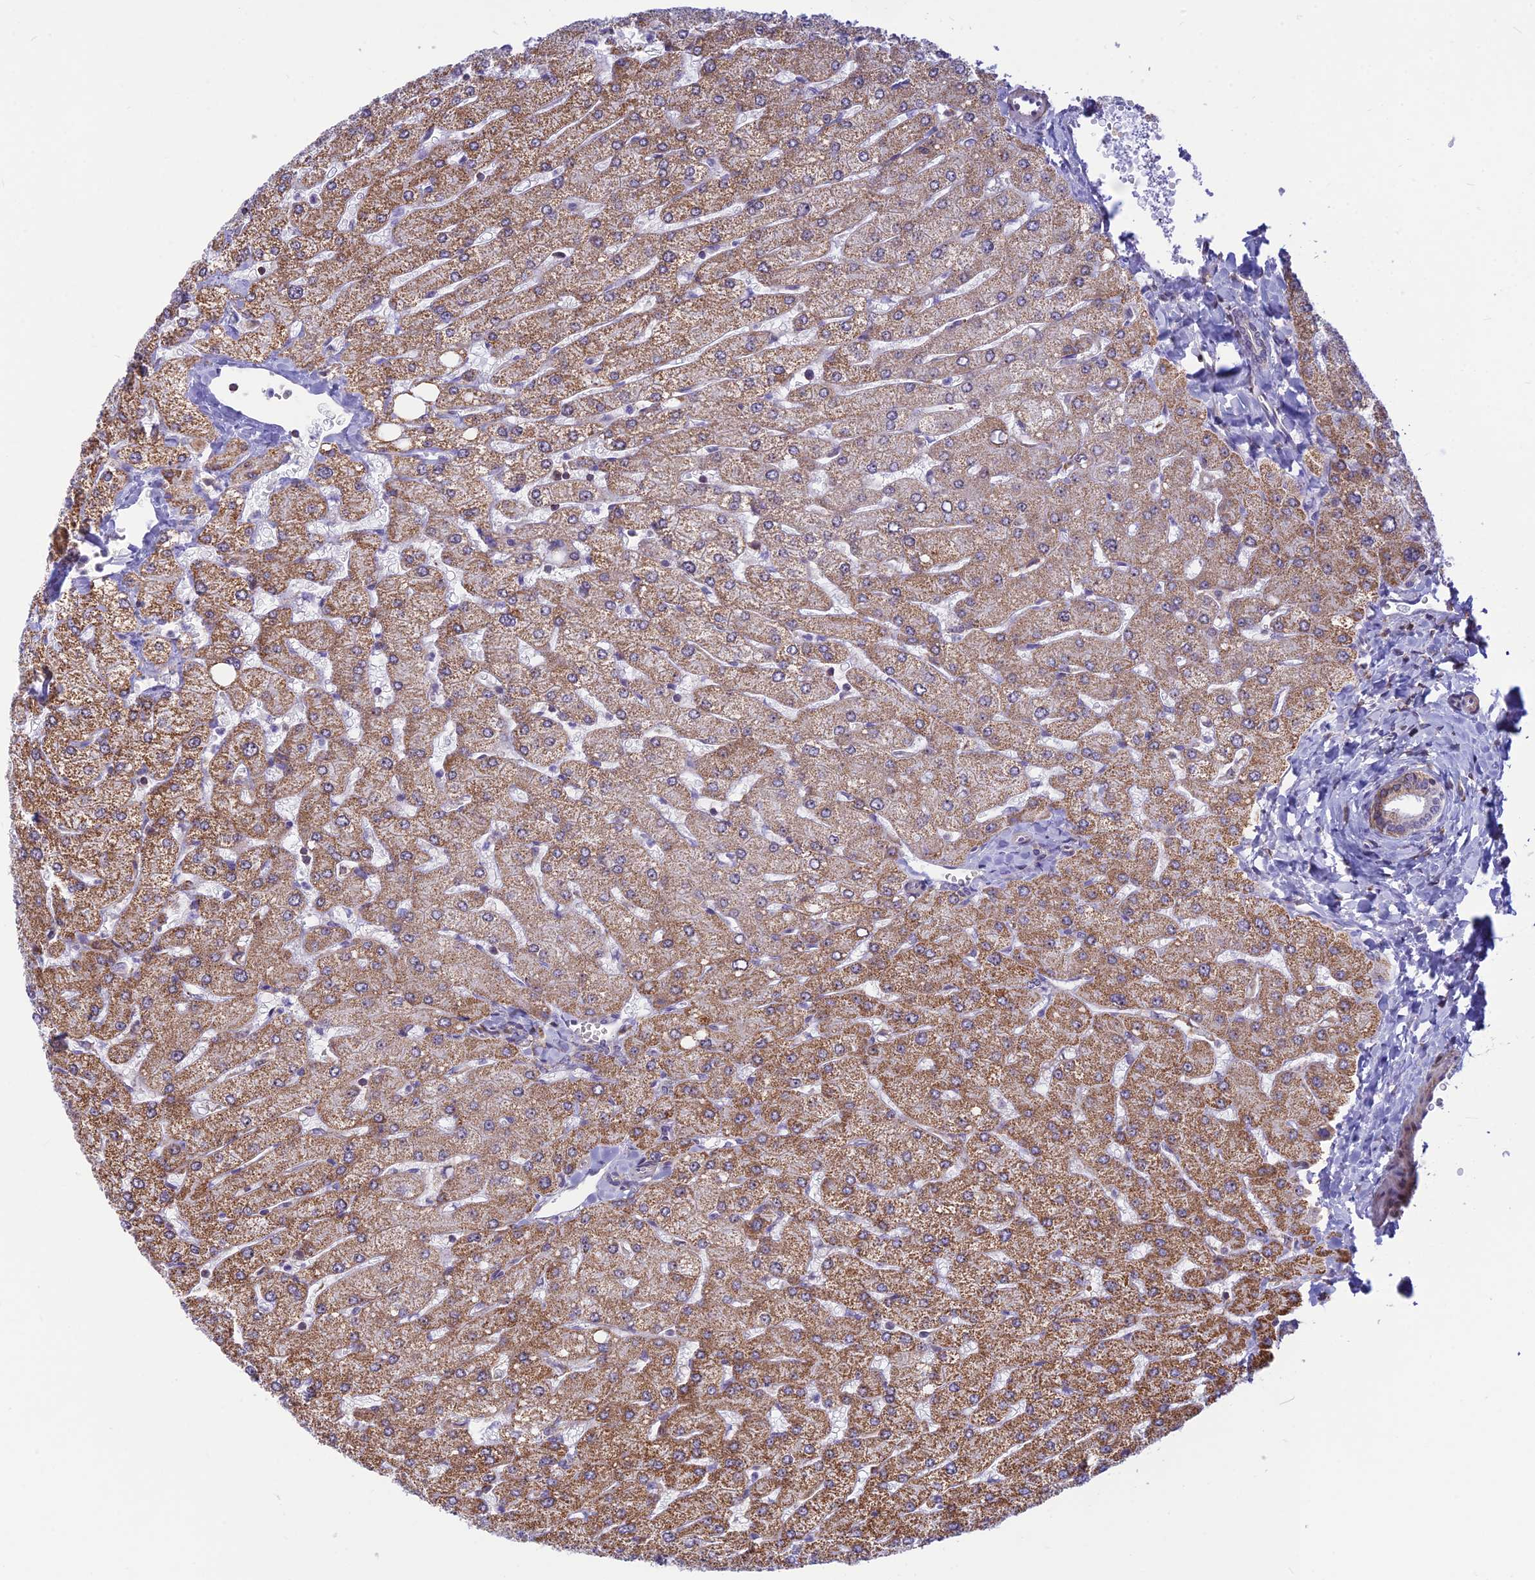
{"staining": {"intensity": "weak", "quantity": "25%-75%", "location": "cytoplasmic/membranous"}, "tissue": "liver", "cell_type": "Cholangiocytes", "image_type": "normal", "snomed": [{"axis": "morphology", "description": "Normal tissue, NOS"}, {"axis": "topography", "description": "Liver"}], "caption": "Liver stained for a protein displays weak cytoplasmic/membranous positivity in cholangiocytes. (Brightfield microscopy of DAB IHC at high magnification).", "gene": "POLR1G", "patient": {"sex": "male", "age": 55}}